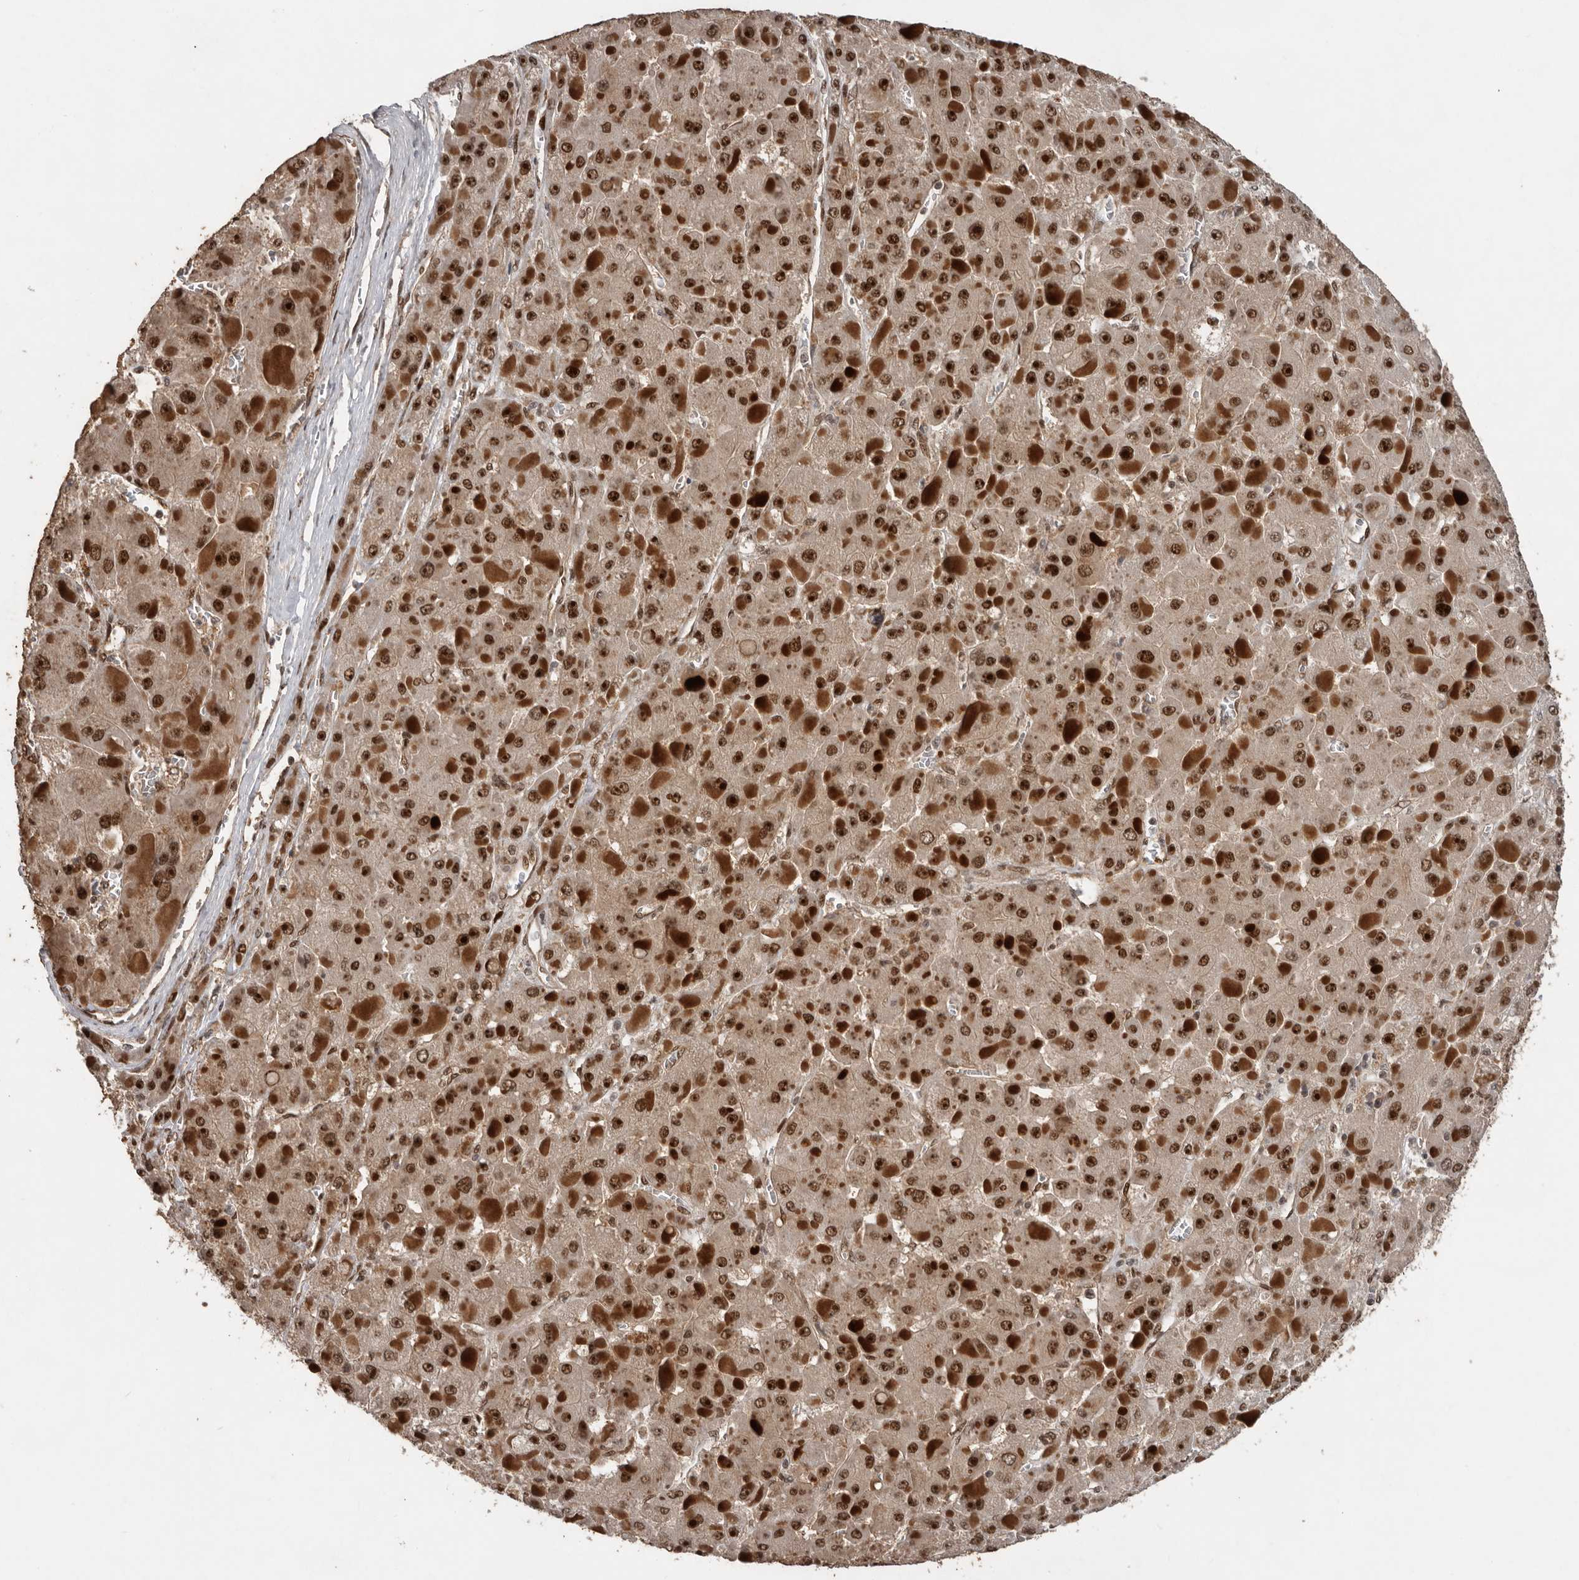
{"staining": {"intensity": "strong", "quantity": ">75%", "location": "cytoplasmic/membranous,nuclear"}, "tissue": "liver cancer", "cell_type": "Tumor cells", "image_type": "cancer", "snomed": [{"axis": "morphology", "description": "Carcinoma, Hepatocellular, NOS"}, {"axis": "topography", "description": "Liver"}], "caption": "Protein expression analysis of human hepatocellular carcinoma (liver) reveals strong cytoplasmic/membranous and nuclear staining in approximately >75% of tumor cells.", "gene": "CDC27", "patient": {"sex": "female", "age": 73}}